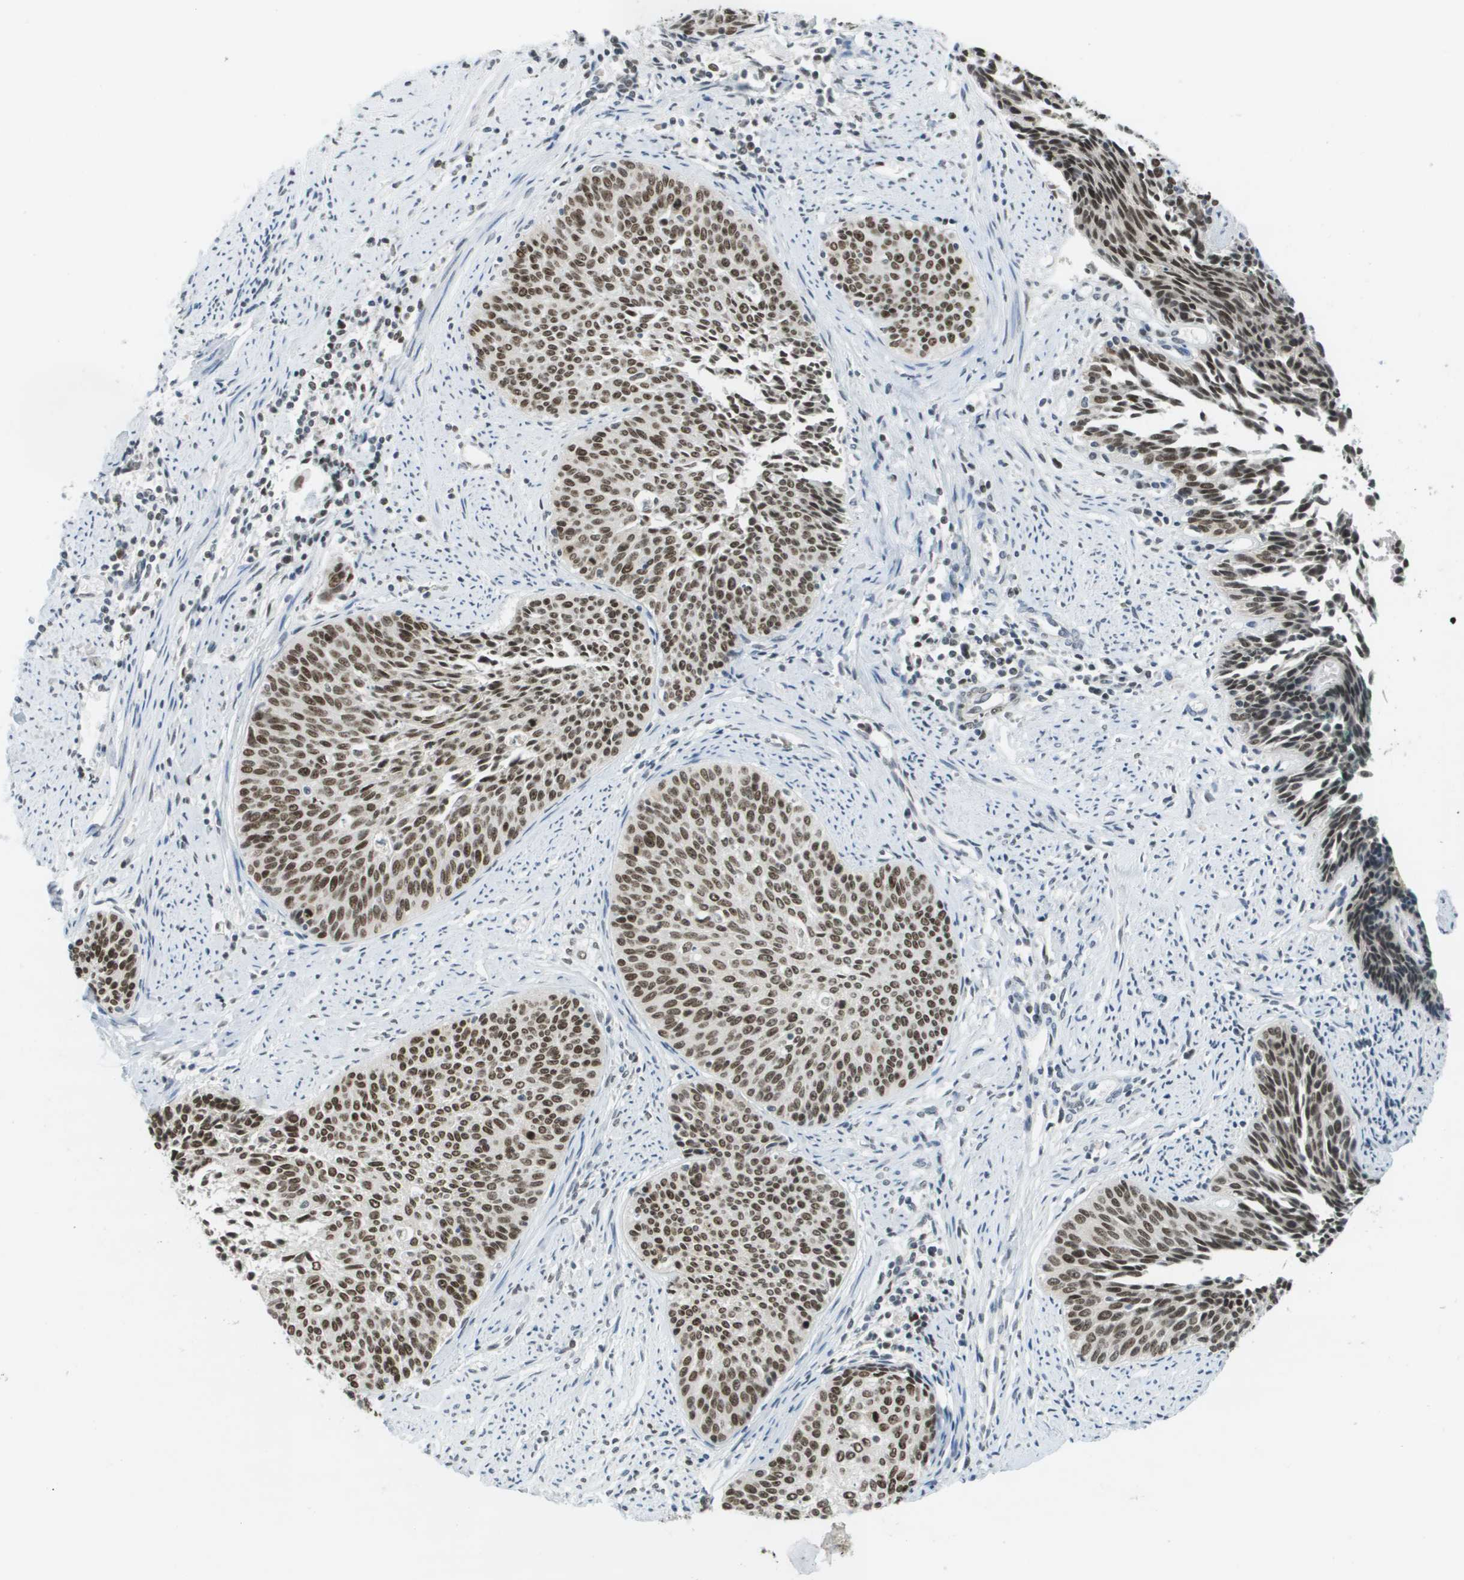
{"staining": {"intensity": "strong", "quantity": ">75%", "location": "nuclear"}, "tissue": "cervical cancer", "cell_type": "Tumor cells", "image_type": "cancer", "snomed": [{"axis": "morphology", "description": "Squamous cell carcinoma, NOS"}, {"axis": "topography", "description": "Cervix"}], "caption": "Tumor cells exhibit high levels of strong nuclear staining in approximately >75% of cells in human cervical cancer.", "gene": "CBX5", "patient": {"sex": "female", "age": 55}}